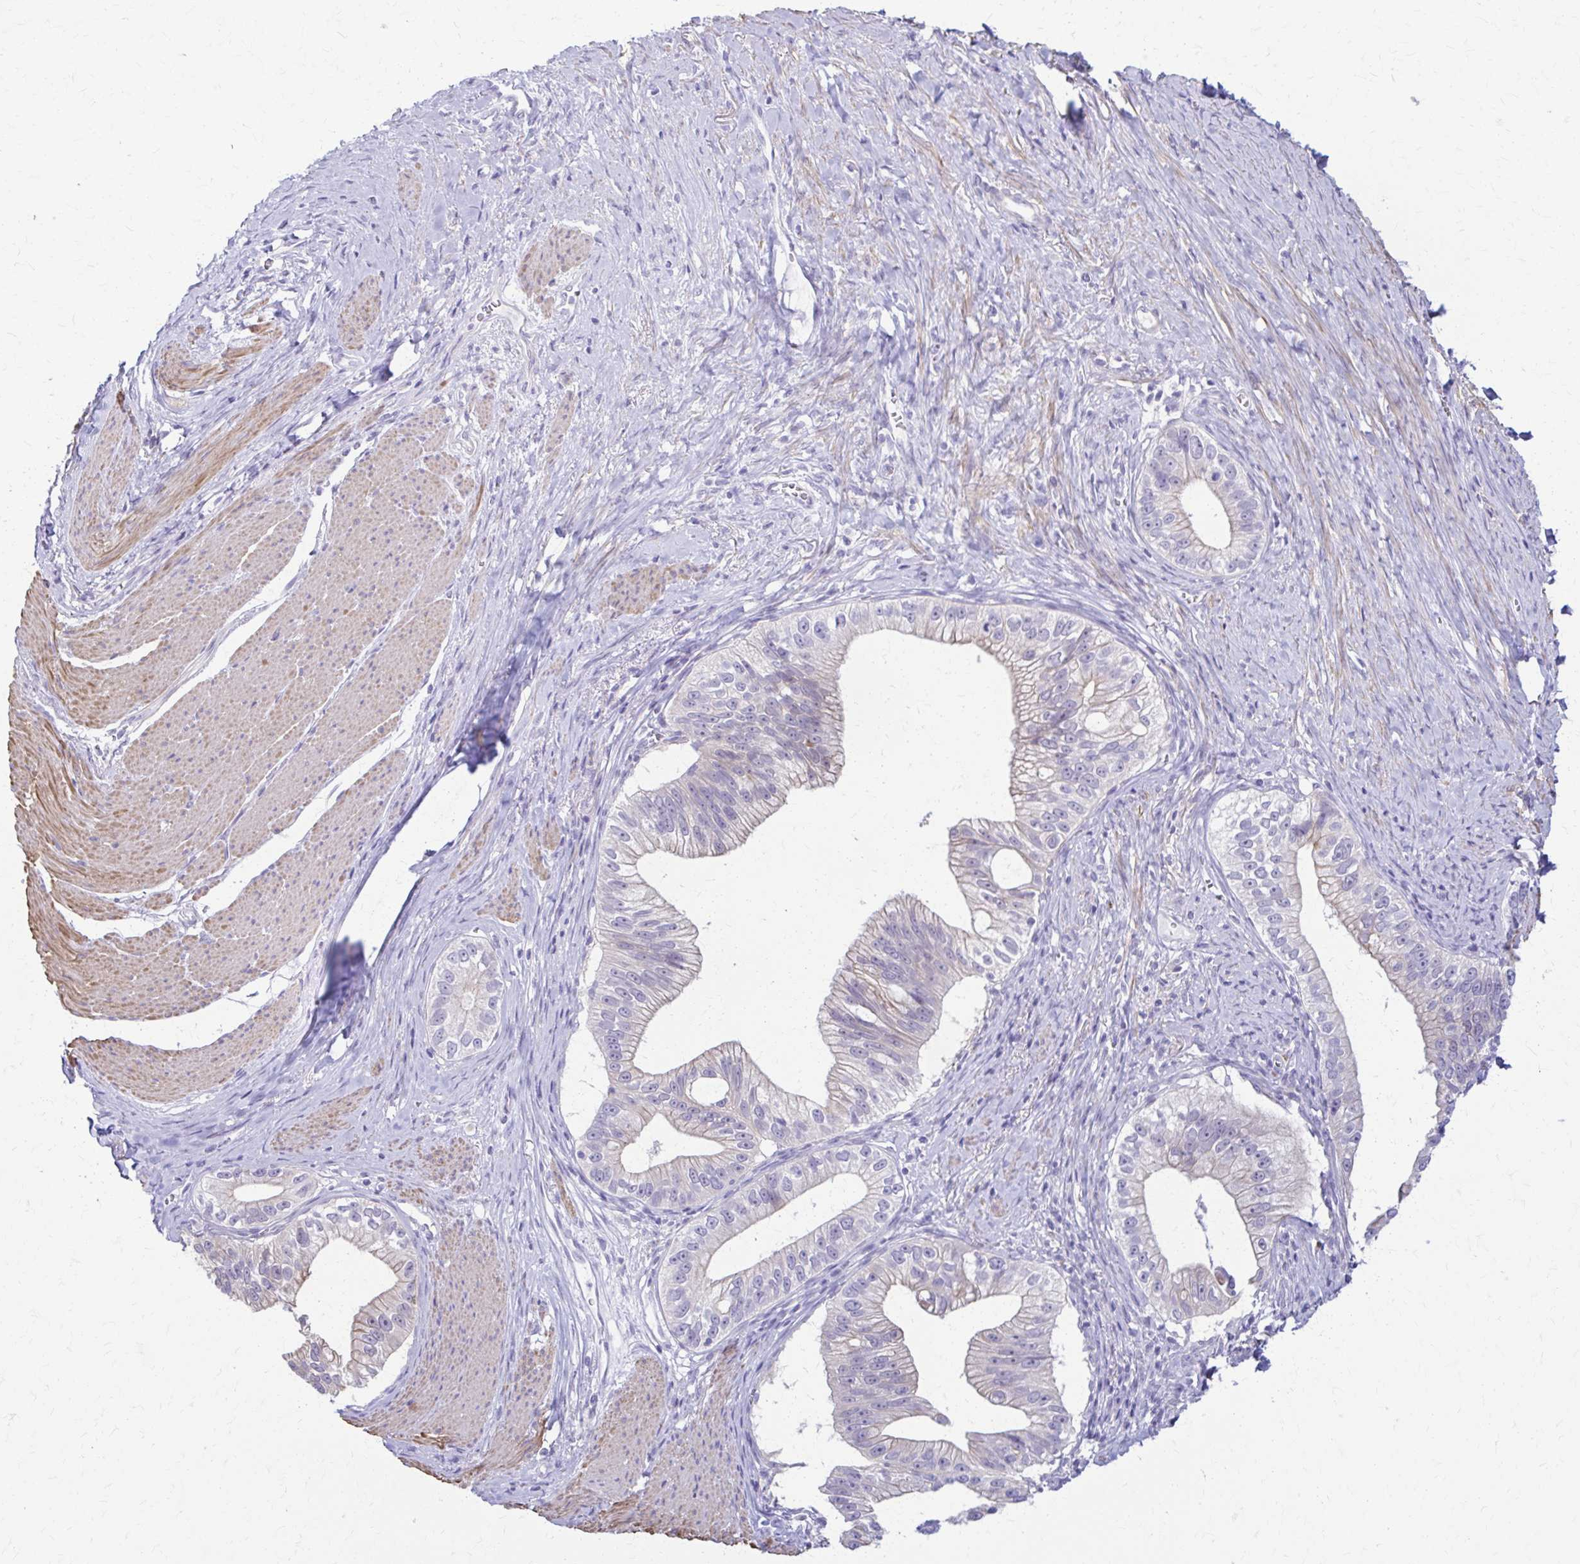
{"staining": {"intensity": "negative", "quantity": "none", "location": "none"}, "tissue": "pancreatic cancer", "cell_type": "Tumor cells", "image_type": "cancer", "snomed": [{"axis": "morphology", "description": "Adenocarcinoma, NOS"}, {"axis": "topography", "description": "Pancreas"}], "caption": "Image shows no significant protein staining in tumor cells of pancreatic cancer (adenocarcinoma).", "gene": "DSP", "patient": {"sex": "male", "age": 70}}